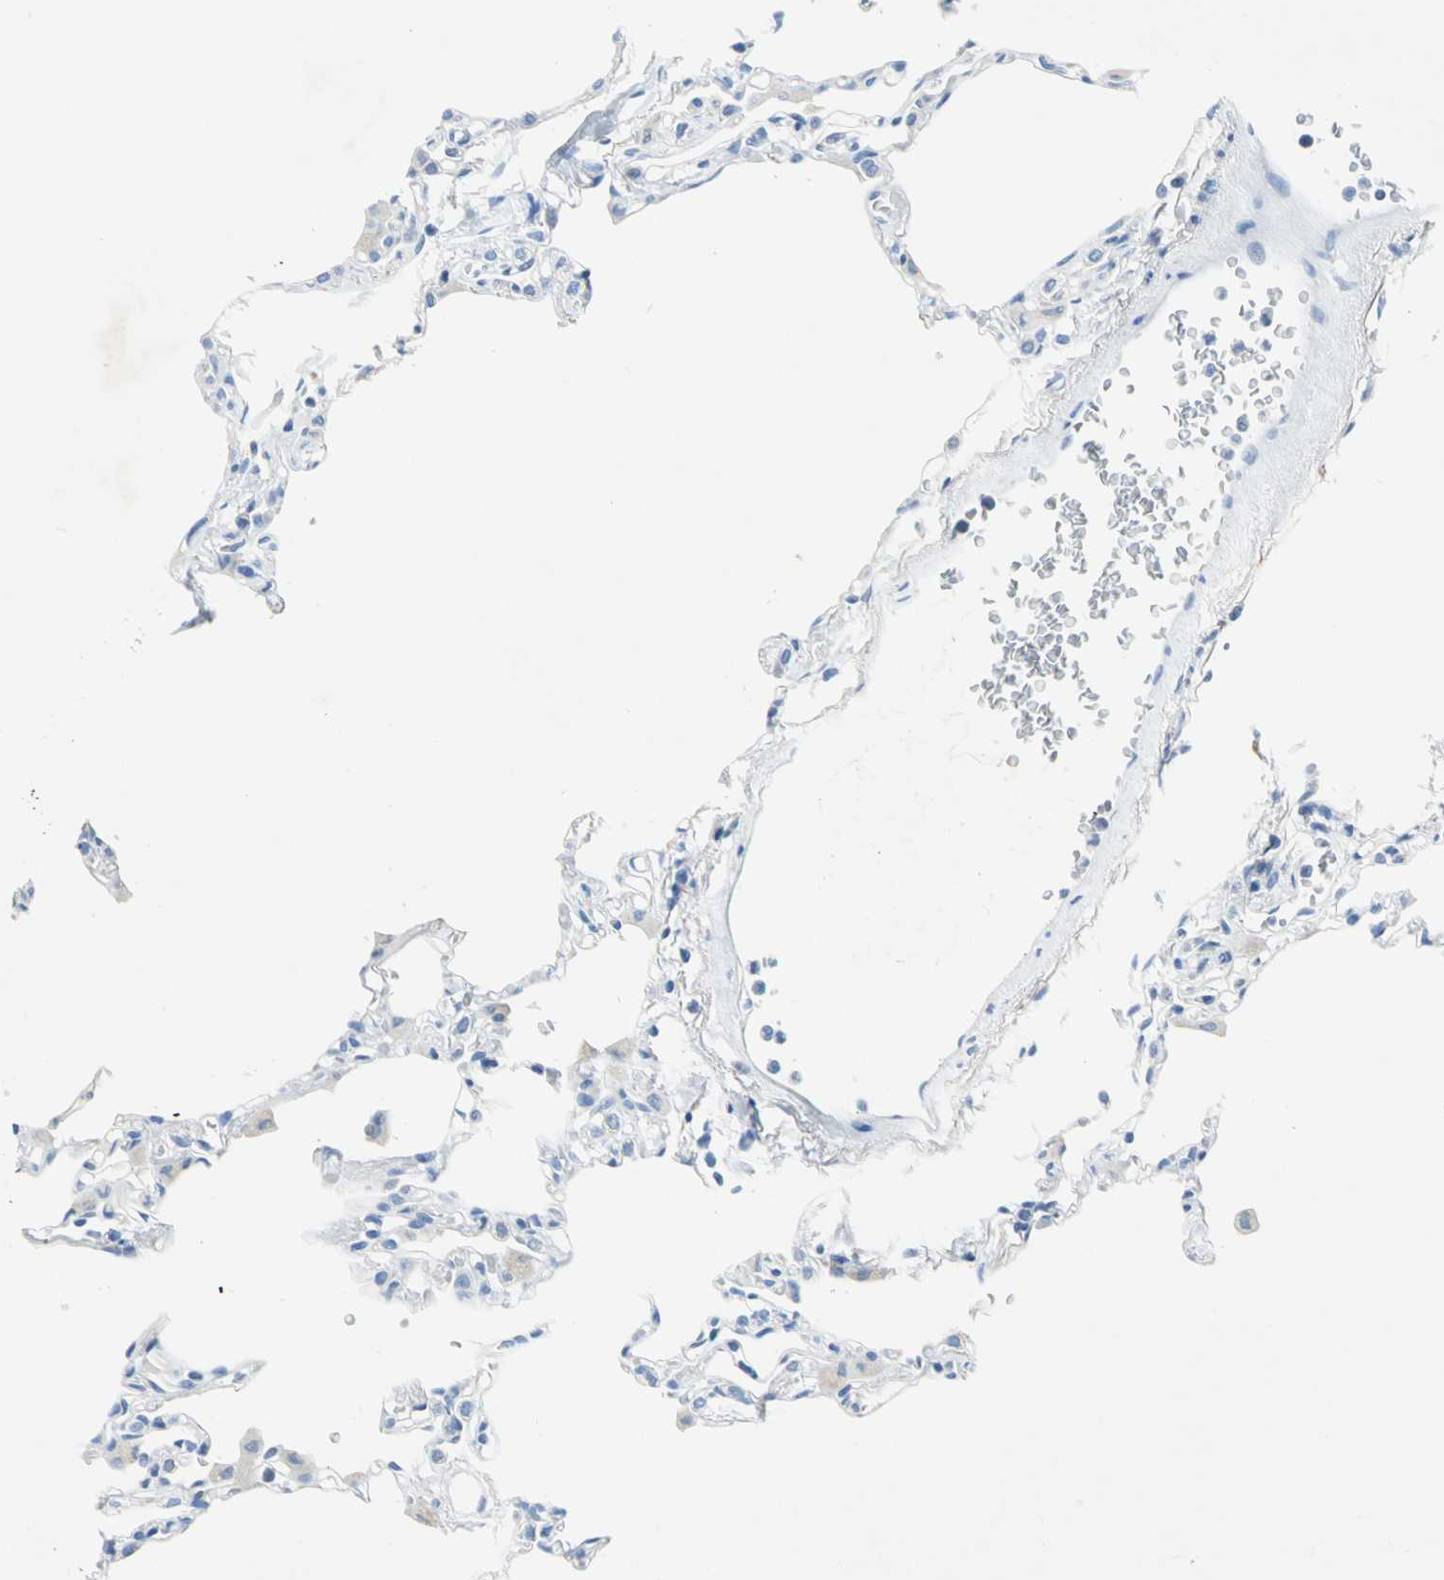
{"staining": {"intensity": "negative", "quantity": "none", "location": "none"}, "tissue": "lung", "cell_type": "Alveolar cells", "image_type": "normal", "snomed": [{"axis": "morphology", "description": "Normal tissue, NOS"}, {"axis": "topography", "description": "Lung"}], "caption": "DAB (3,3'-diaminobenzidine) immunohistochemical staining of normal lung exhibits no significant expression in alveolar cells.", "gene": "PKLR", "patient": {"sex": "female", "age": 49}}